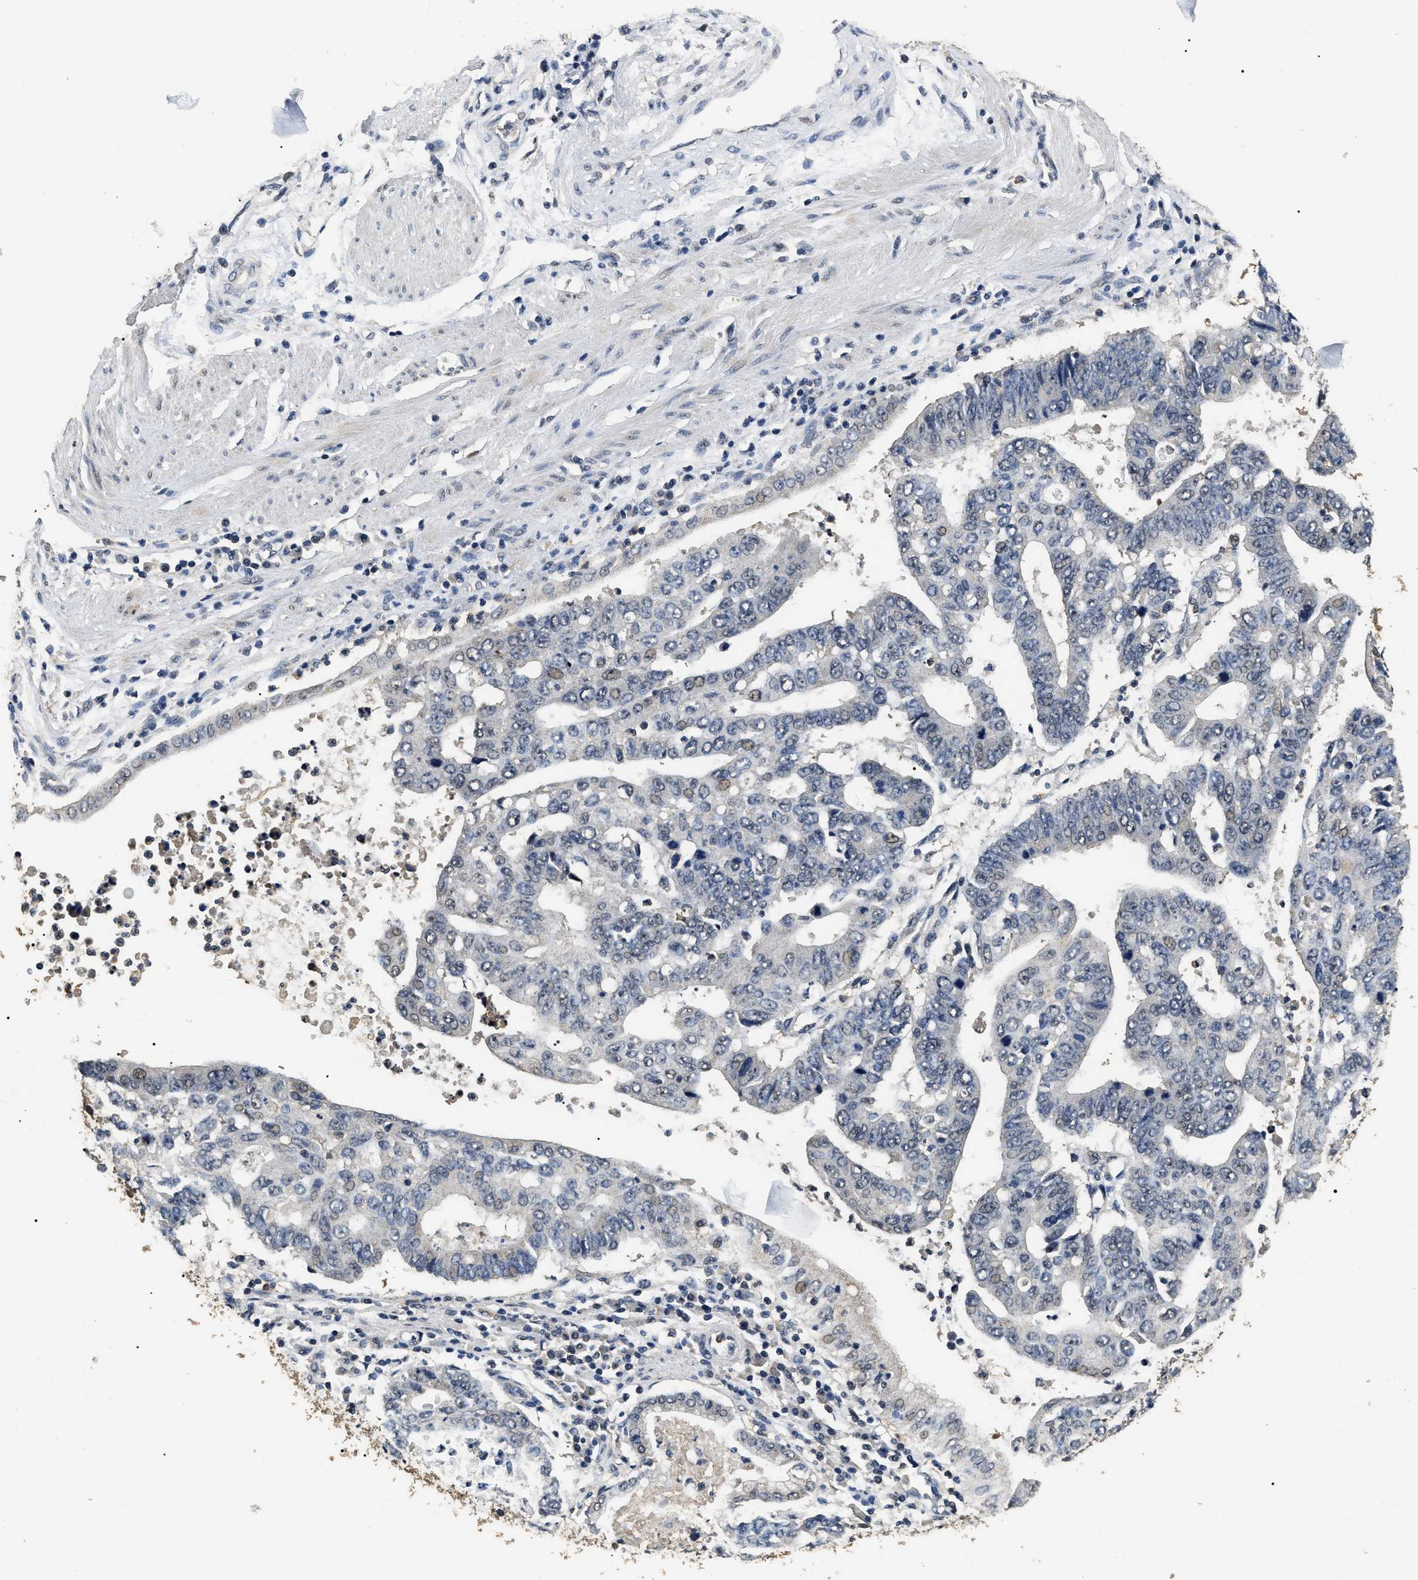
{"staining": {"intensity": "weak", "quantity": "<25%", "location": "nuclear"}, "tissue": "stomach cancer", "cell_type": "Tumor cells", "image_type": "cancer", "snomed": [{"axis": "morphology", "description": "Adenocarcinoma, NOS"}, {"axis": "topography", "description": "Stomach"}], "caption": "There is no significant staining in tumor cells of stomach cancer. Brightfield microscopy of IHC stained with DAB (3,3'-diaminobenzidine) (brown) and hematoxylin (blue), captured at high magnification.", "gene": "PSMD8", "patient": {"sex": "male", "age": 59}}